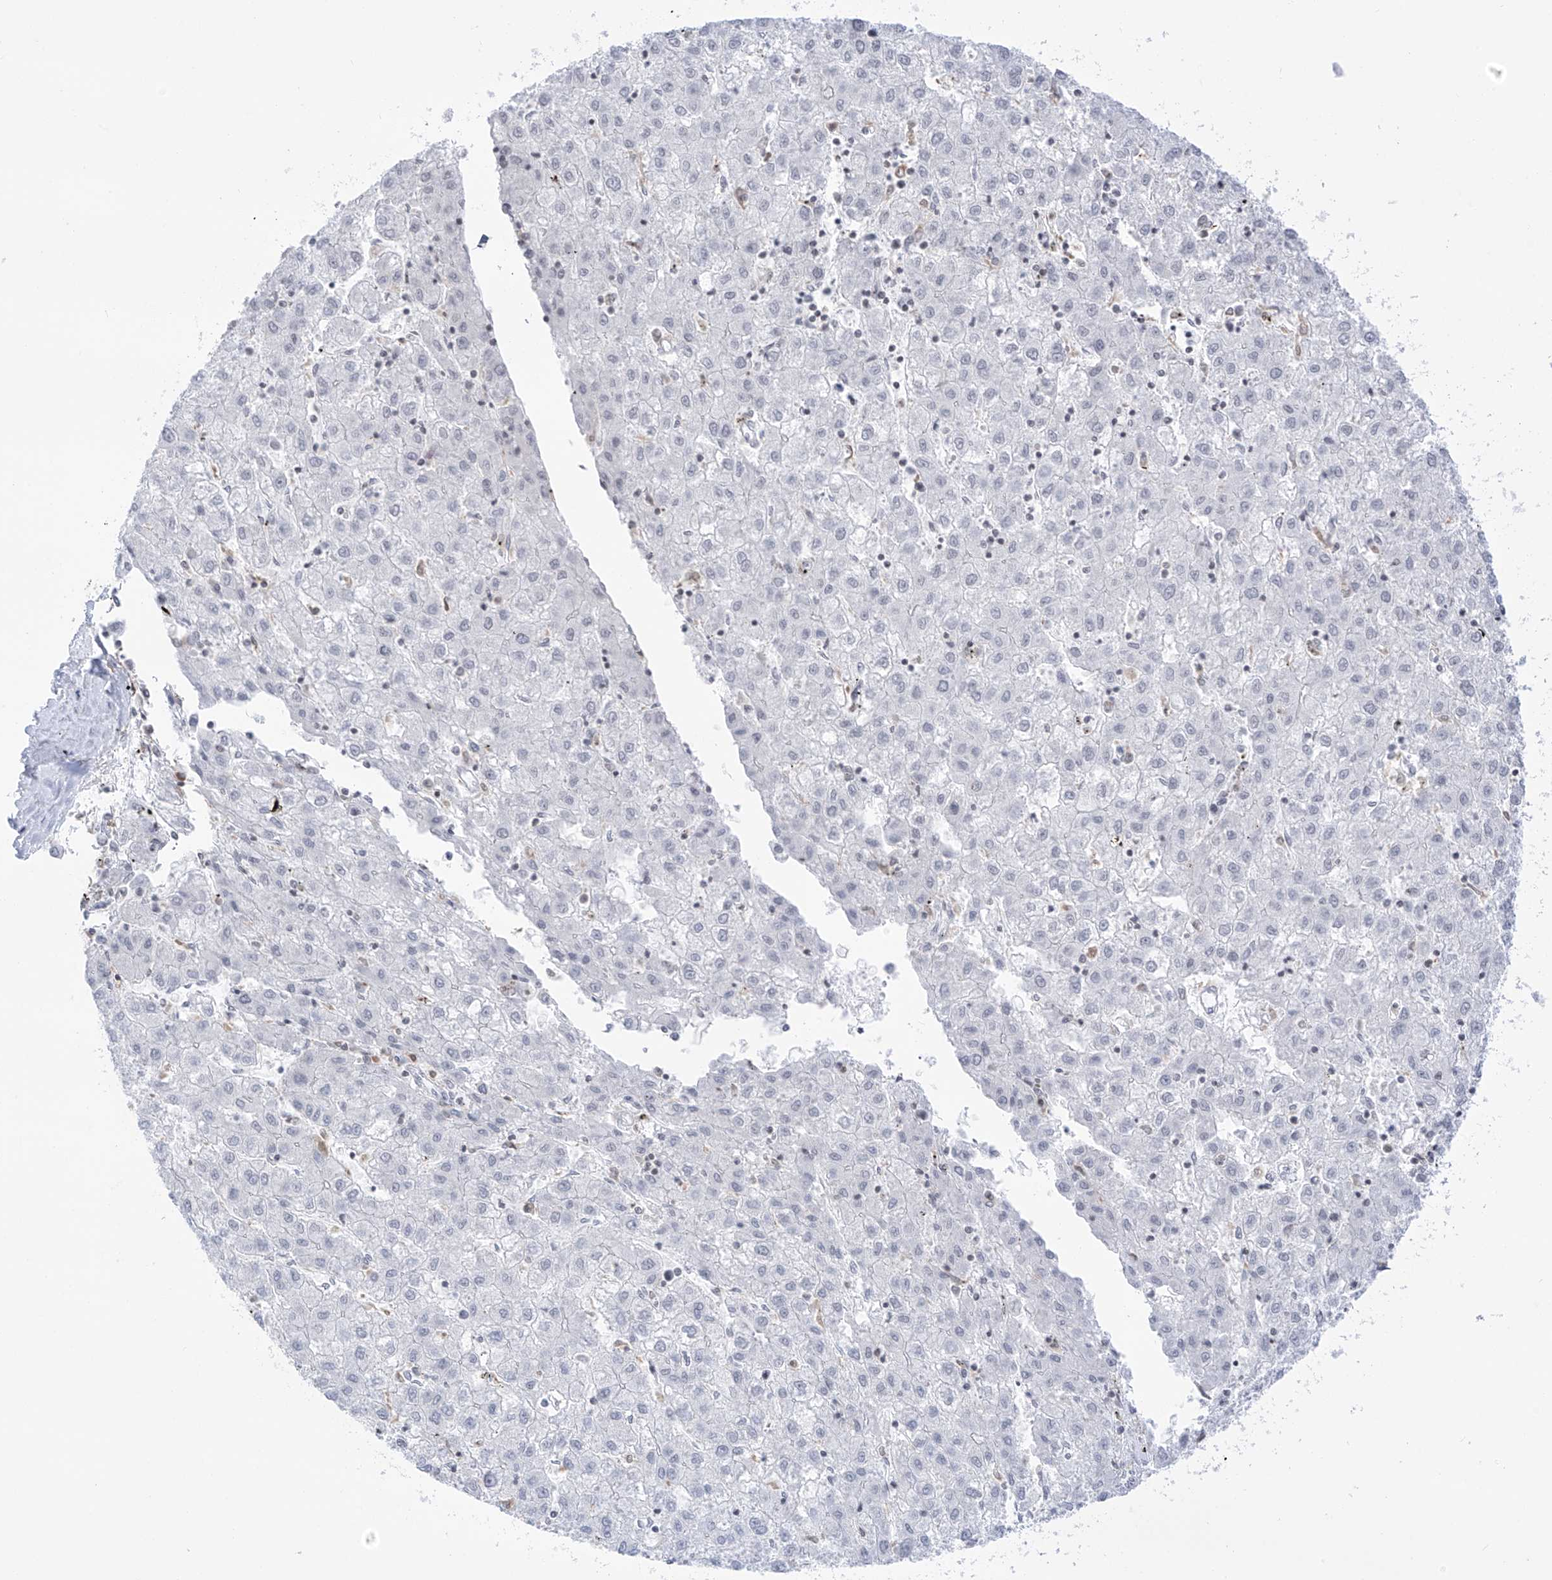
{"staining": {"intensity": "negative", "quantity": "none", "location": "none"}, "tissue": "liver cancer", "cell_type": "Tumor cells", "image_type": "cancer", "snomed": [{"axis": "morphology", "description": "Carcinoma, Hepatocellular, NOS"}, {"axis": "topography", "description": "Liver"}], "caption": "High power microscopy micrograph of an IHC histopathology image of liver cancer, revealing no significant staining in tumor cells.", "gene": "TBXAS1", "patient": {"sex": "male", "age": 72}}